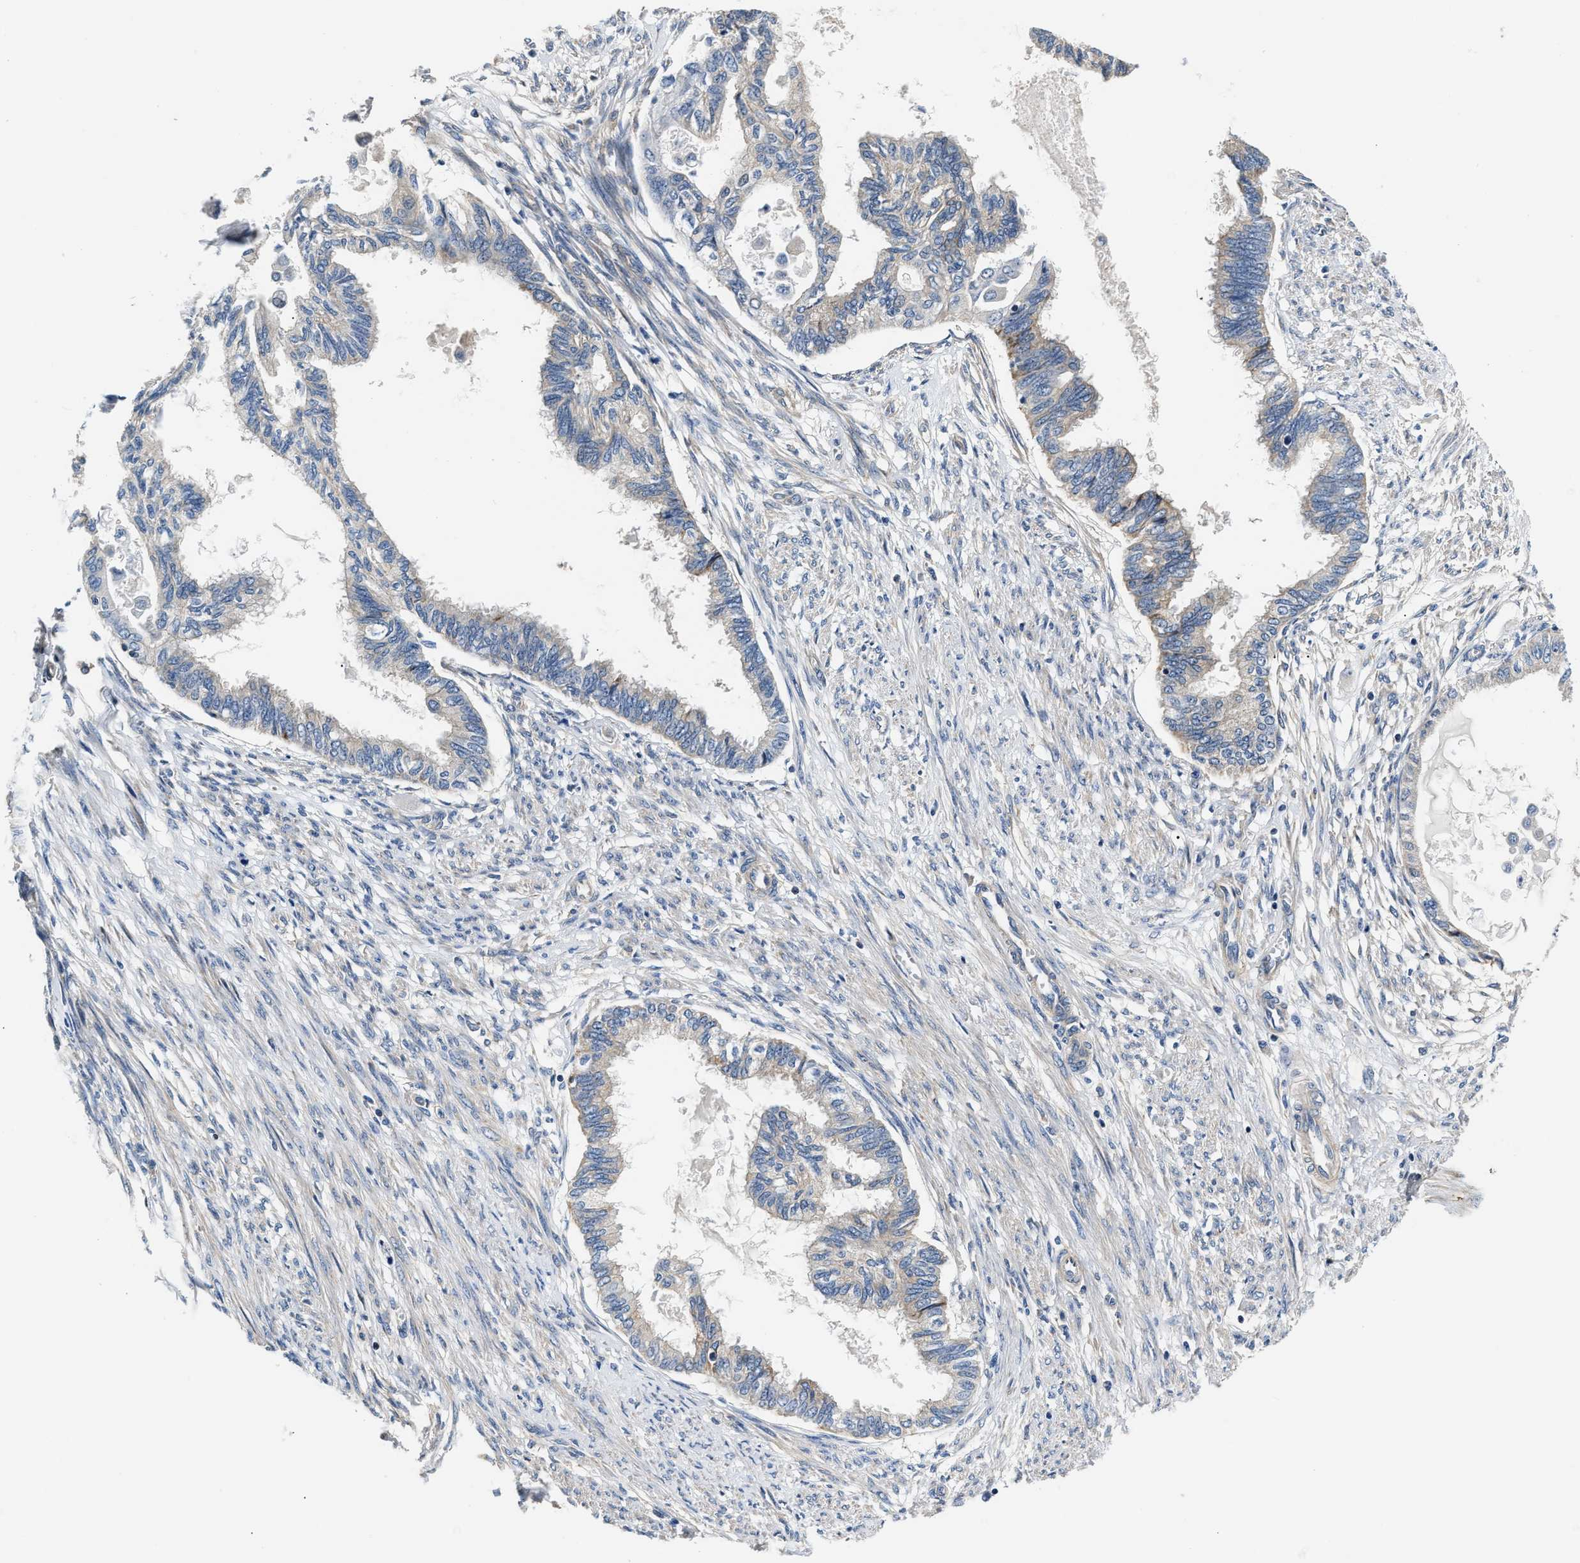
{"staining": {"intensity": "negative", "quantity": "none", "location": "none"}, "tissue": "cervical cancer", "cell_type": "Tumor cells", "image_type": "cancer", "snomed": [{"axis": "morphology", "description": "Normal tissue, NOS"}, {"axis": "morphology", "description": "Adenocarcinoma, NOS"}, {"axis": "topography", "description": "Cervix"}, {"axis": "topography", "description": "Endometrium"}], "caption": "Tumor cells are negative for brown protein staining in cervical cancer.", "gene": "TEX2", "patient": {"sex": "female", "age": 86}}